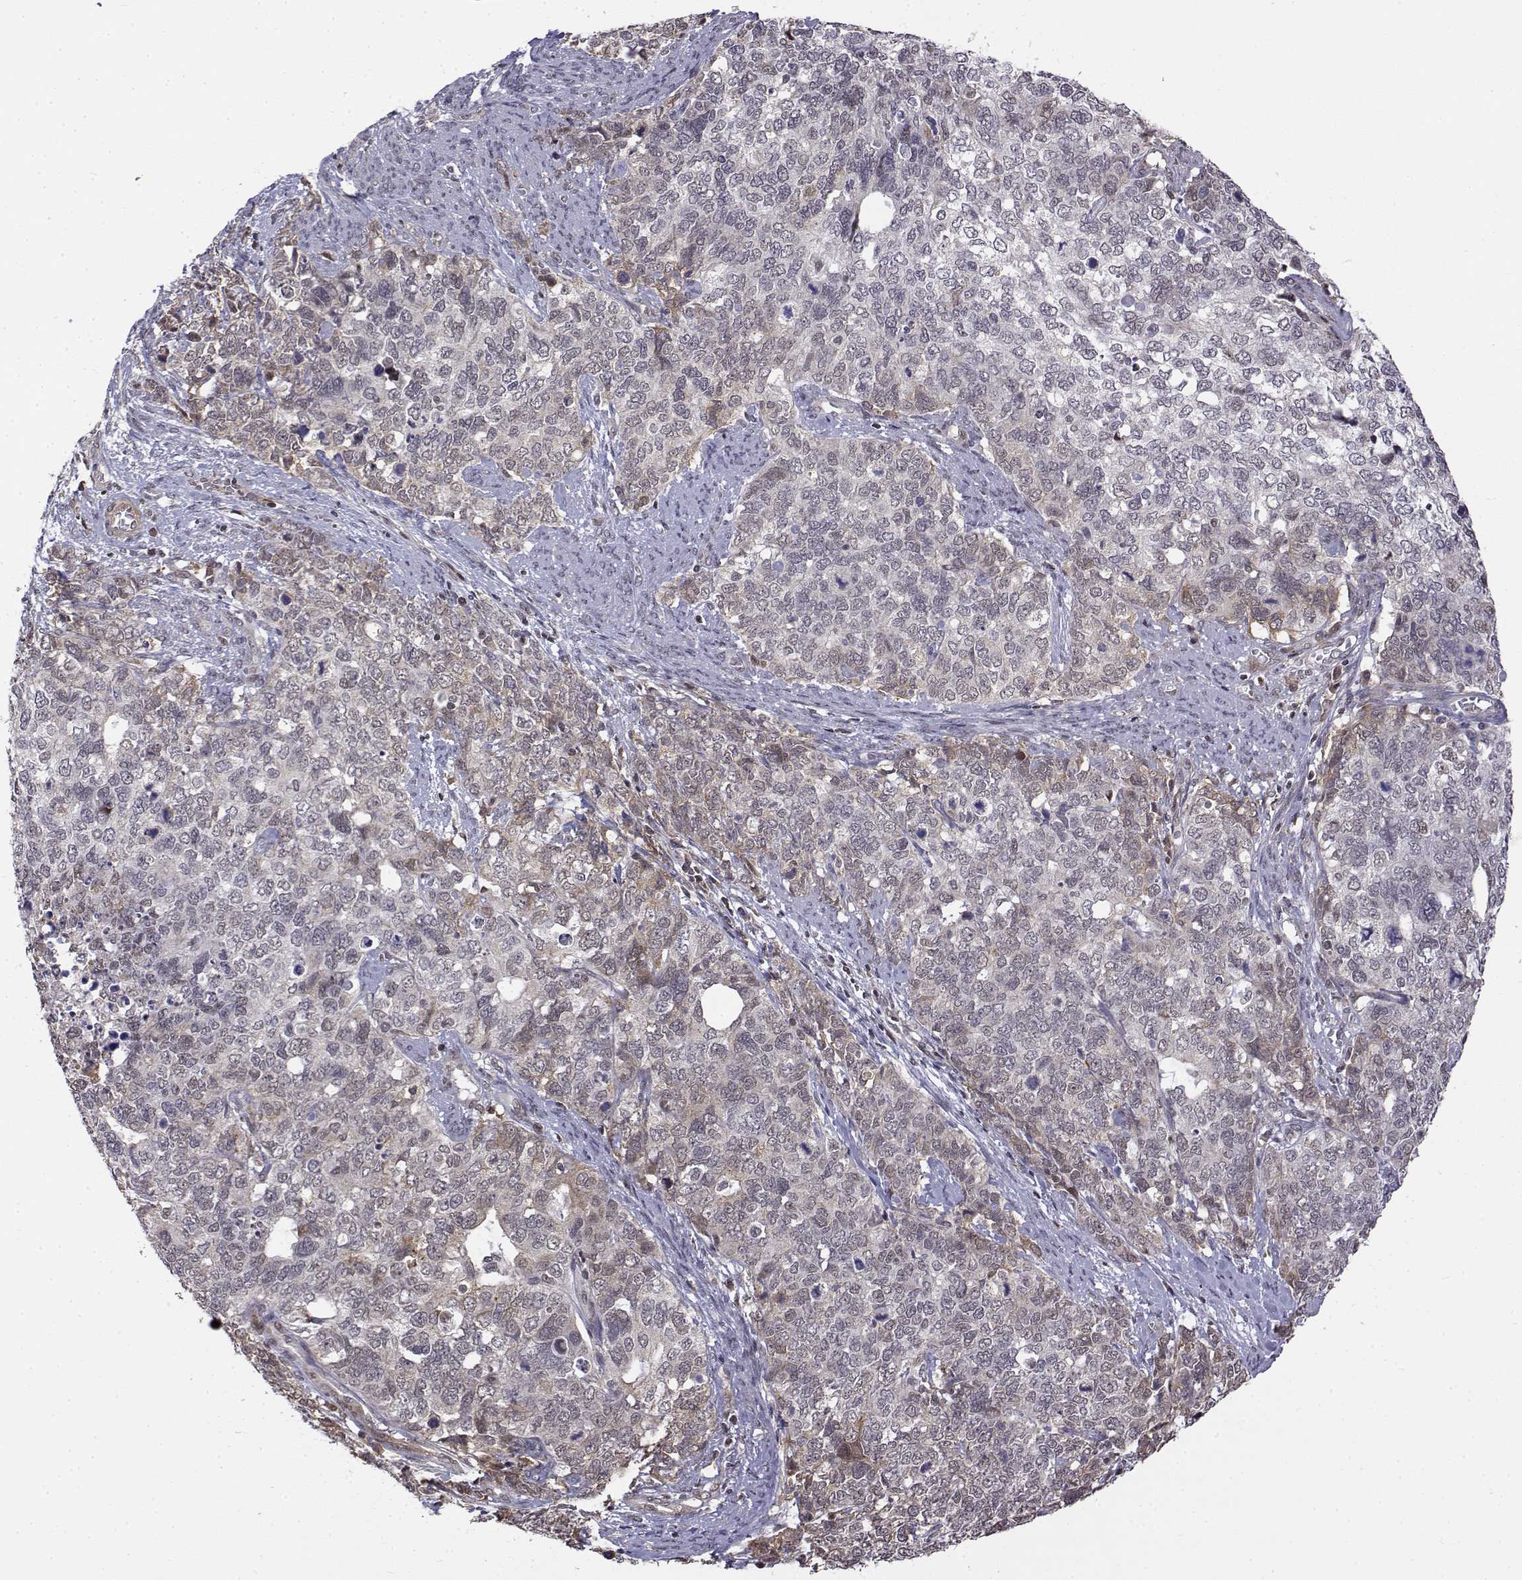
{"staining": {"intensity": "negative", "quantity": "none", "location": "none"}, "tissue": "cervical cancer", "cell_type": "Tumor cells", "image_type": "cancer", "snomed": [{"axis": "morphology", "description": "Squamous cell carcinoma, NOS"}, {"axis": "topography", "description": "Cervix"}], "caption": "Immunohistochemical staining of cervical squamous cell carcinoma shows no significant expression in tumor cells.", "gene": "ITGA7", "patient": {"sex": "female", "age": 63}}